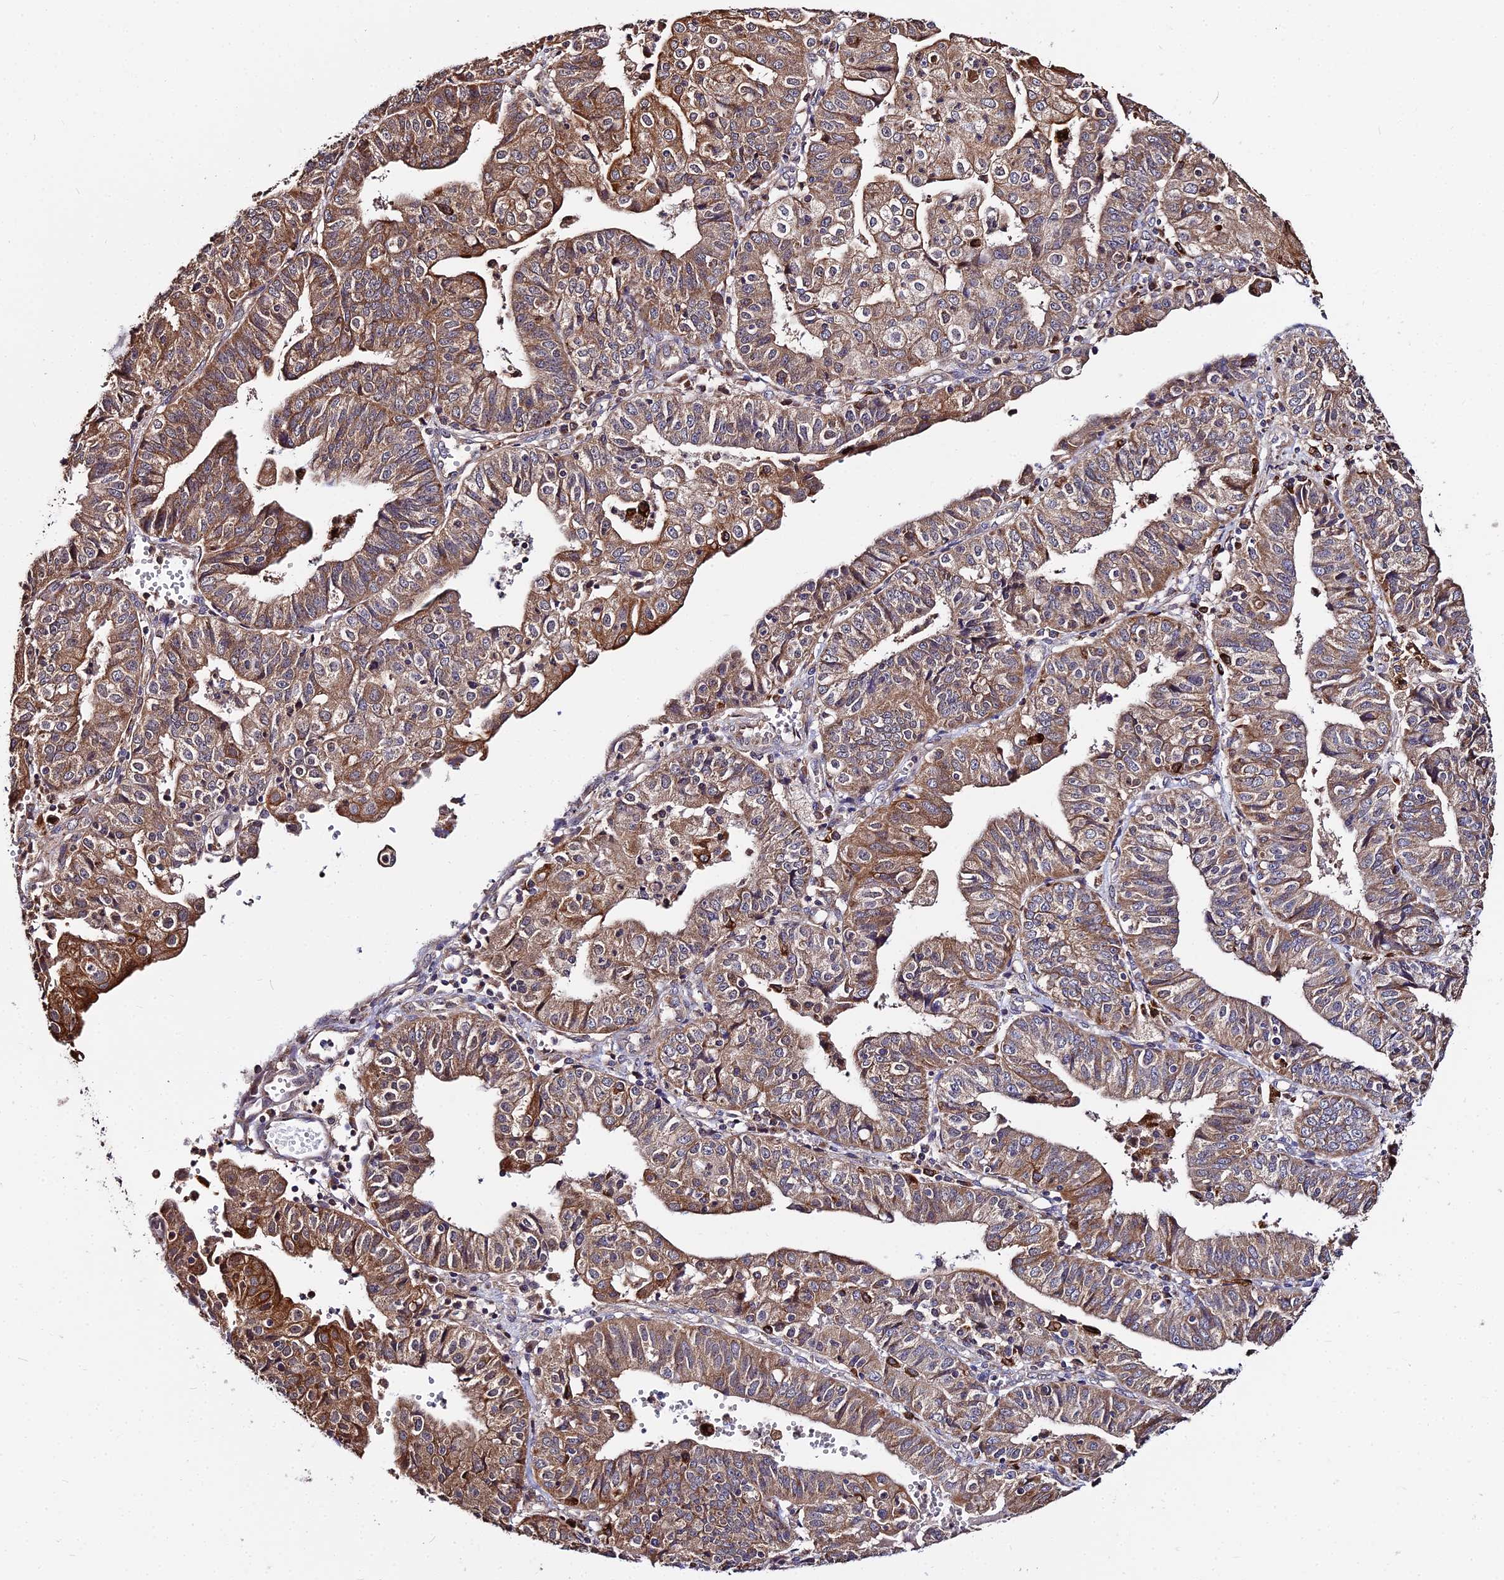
{"staining": {"intensity": "strong", "quantity": ">75%", "location": "cytoplasmic/membranous"}, "tissue": "endometrial cancer", "cell_type": "Tumor cells", "image_type": "cancer", "snomed": [{"axis": "morphology", "description": "Adenocarcinoma, NOS"}, {"axis": "topography", "description": "Endometrium"}], "caption": "IHC histopathology image of neoplastic tissue: human adenocarcinoma (endometrial) stained using IHC demonstrates high levels of strong protein expression localized specifically in the cytoplasmic/membranous of tumor cells, appearing as a cytoplasmic/membranous brown color.", "gene": "PEX19", "patient": {"sex": "female", "age": 56}}